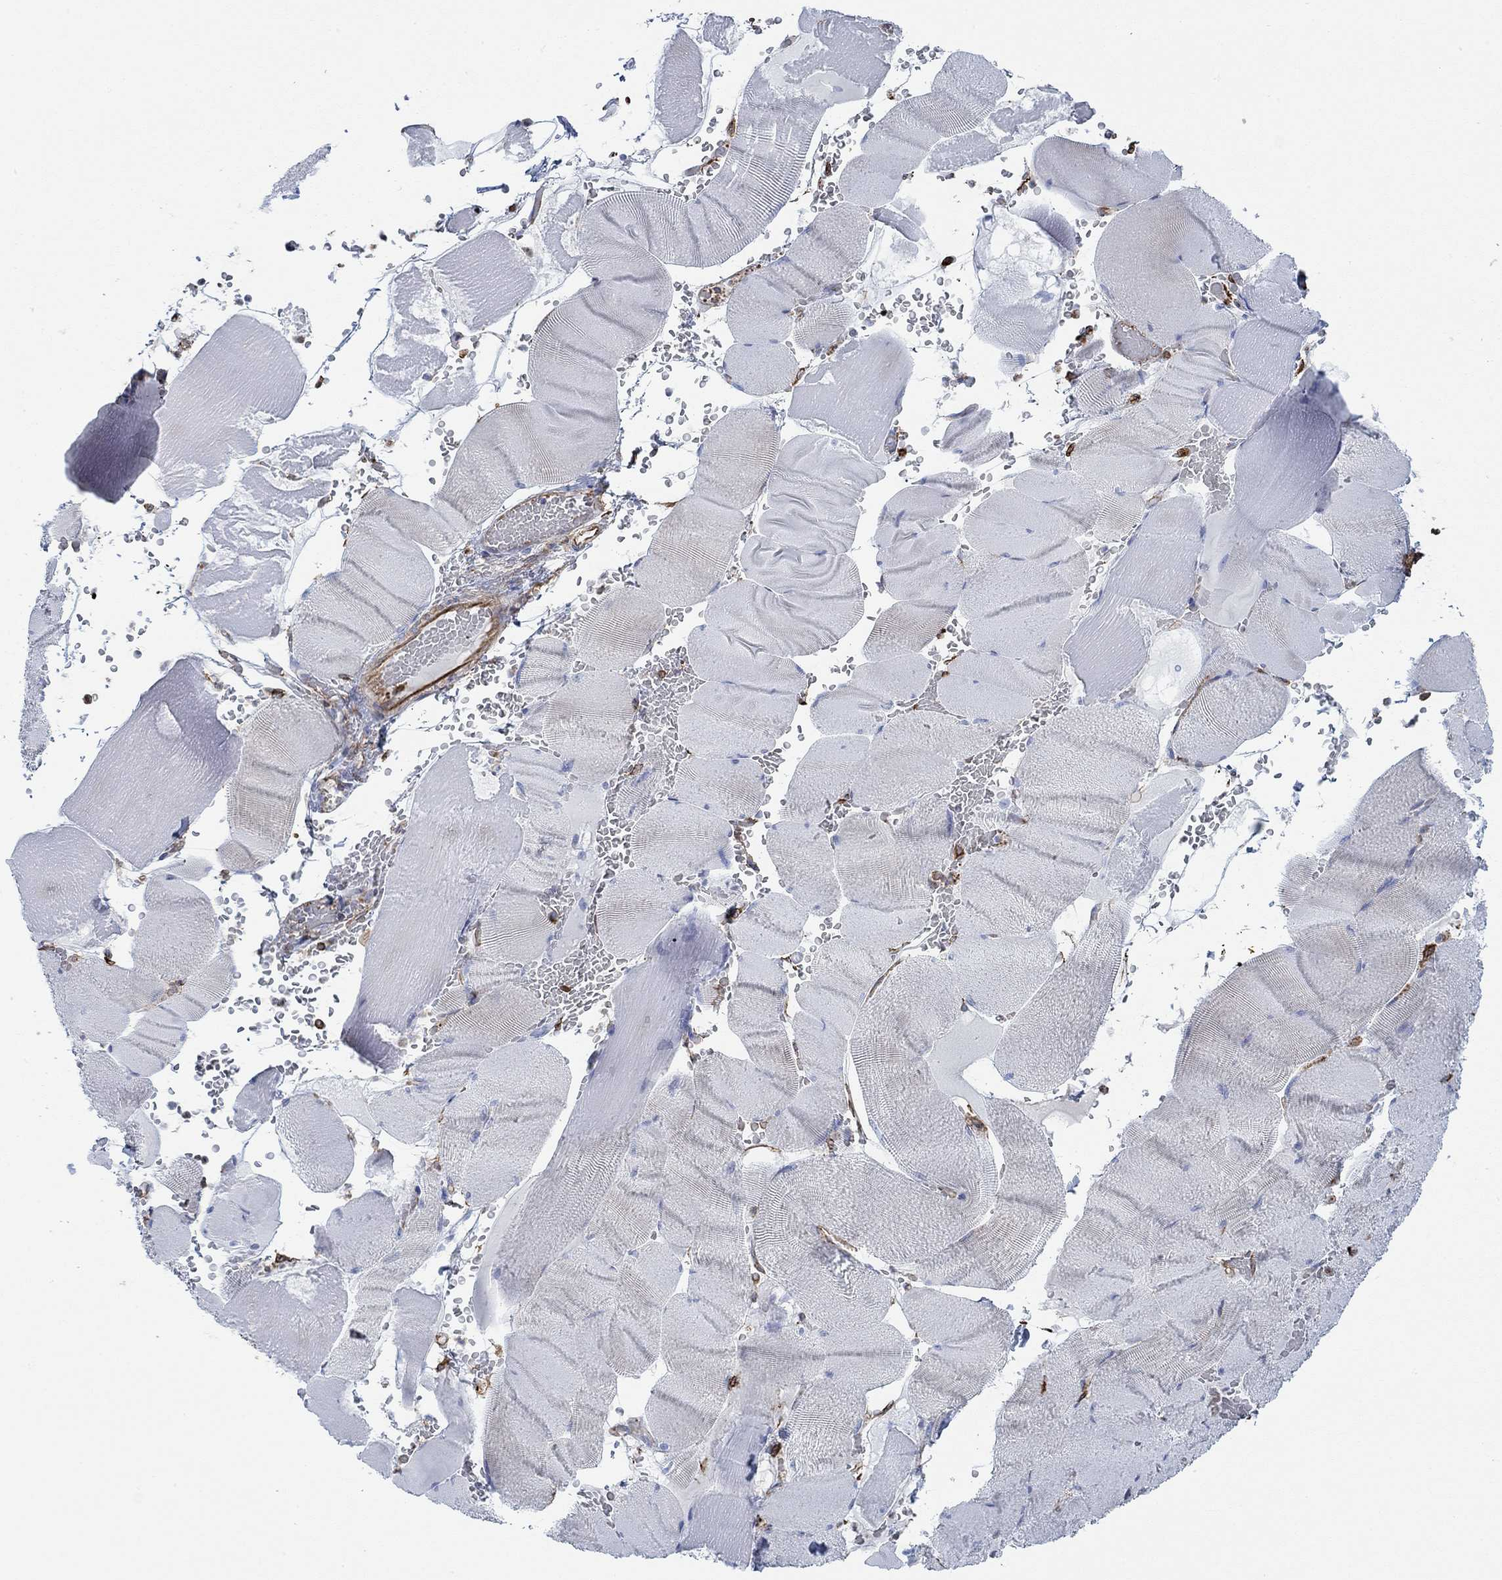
{"staining": {"intensity": "negative", "quantity": "none", "location": "none"}, "tissue": "skeletal muscle", "cell_type": "Myocytes", "image_type": "normal", "snomed": [{"axis": "morphology", "description": "Normal tissue, NOS"}, {"axis": "topography", "description": "Skeletal muscle"}], "caption": "The photomicrograph demonstrates no significant staining in myocytes of skeletal muscle.", "gene": "STC2", "patient": {"sex": "male", "age": 56}}